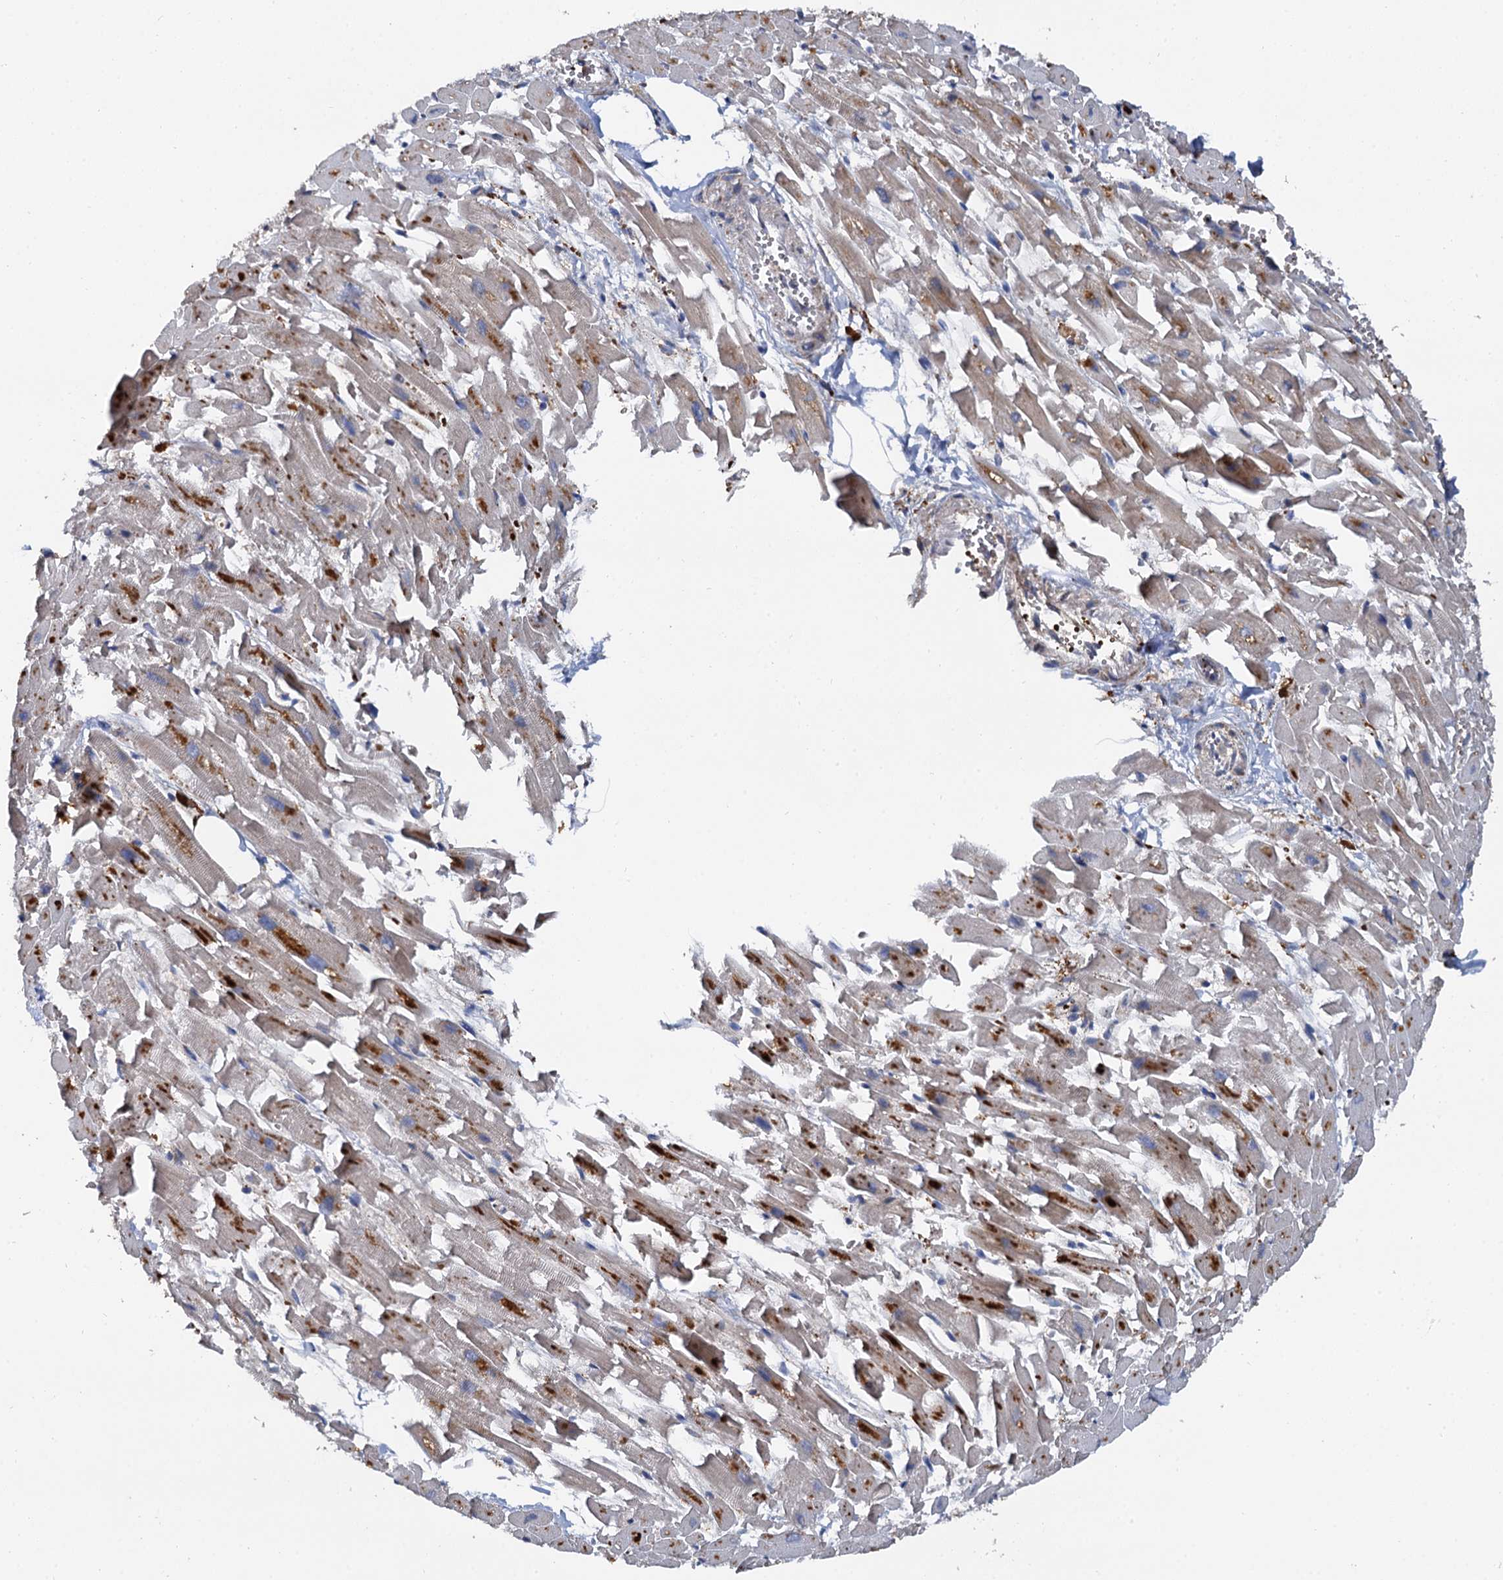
{"staining": {"intensity": "moderate", "quantity": "25%-75%", "location": "cytoplasmic/membranous"}, "tissue": "heart muscle", "cell_type": "Cardiomyocytes", "image_type": "normal", "snomed": [{"axis": "morphology", "description": "Normal tissue, NOS"}, {"axis": "topography", "description": "Heart"}], "caption": "Immunohistochemistry (DAB) staining of normal heart muscle displays moderate cytoplasmic/membranous protein staining in approximately 25%-75% of cardiomyocytes. (IHC, brightfield microscopy, high magnification).", "gene": "GBA1", "patient": {"sex": "female", "age": 64}}